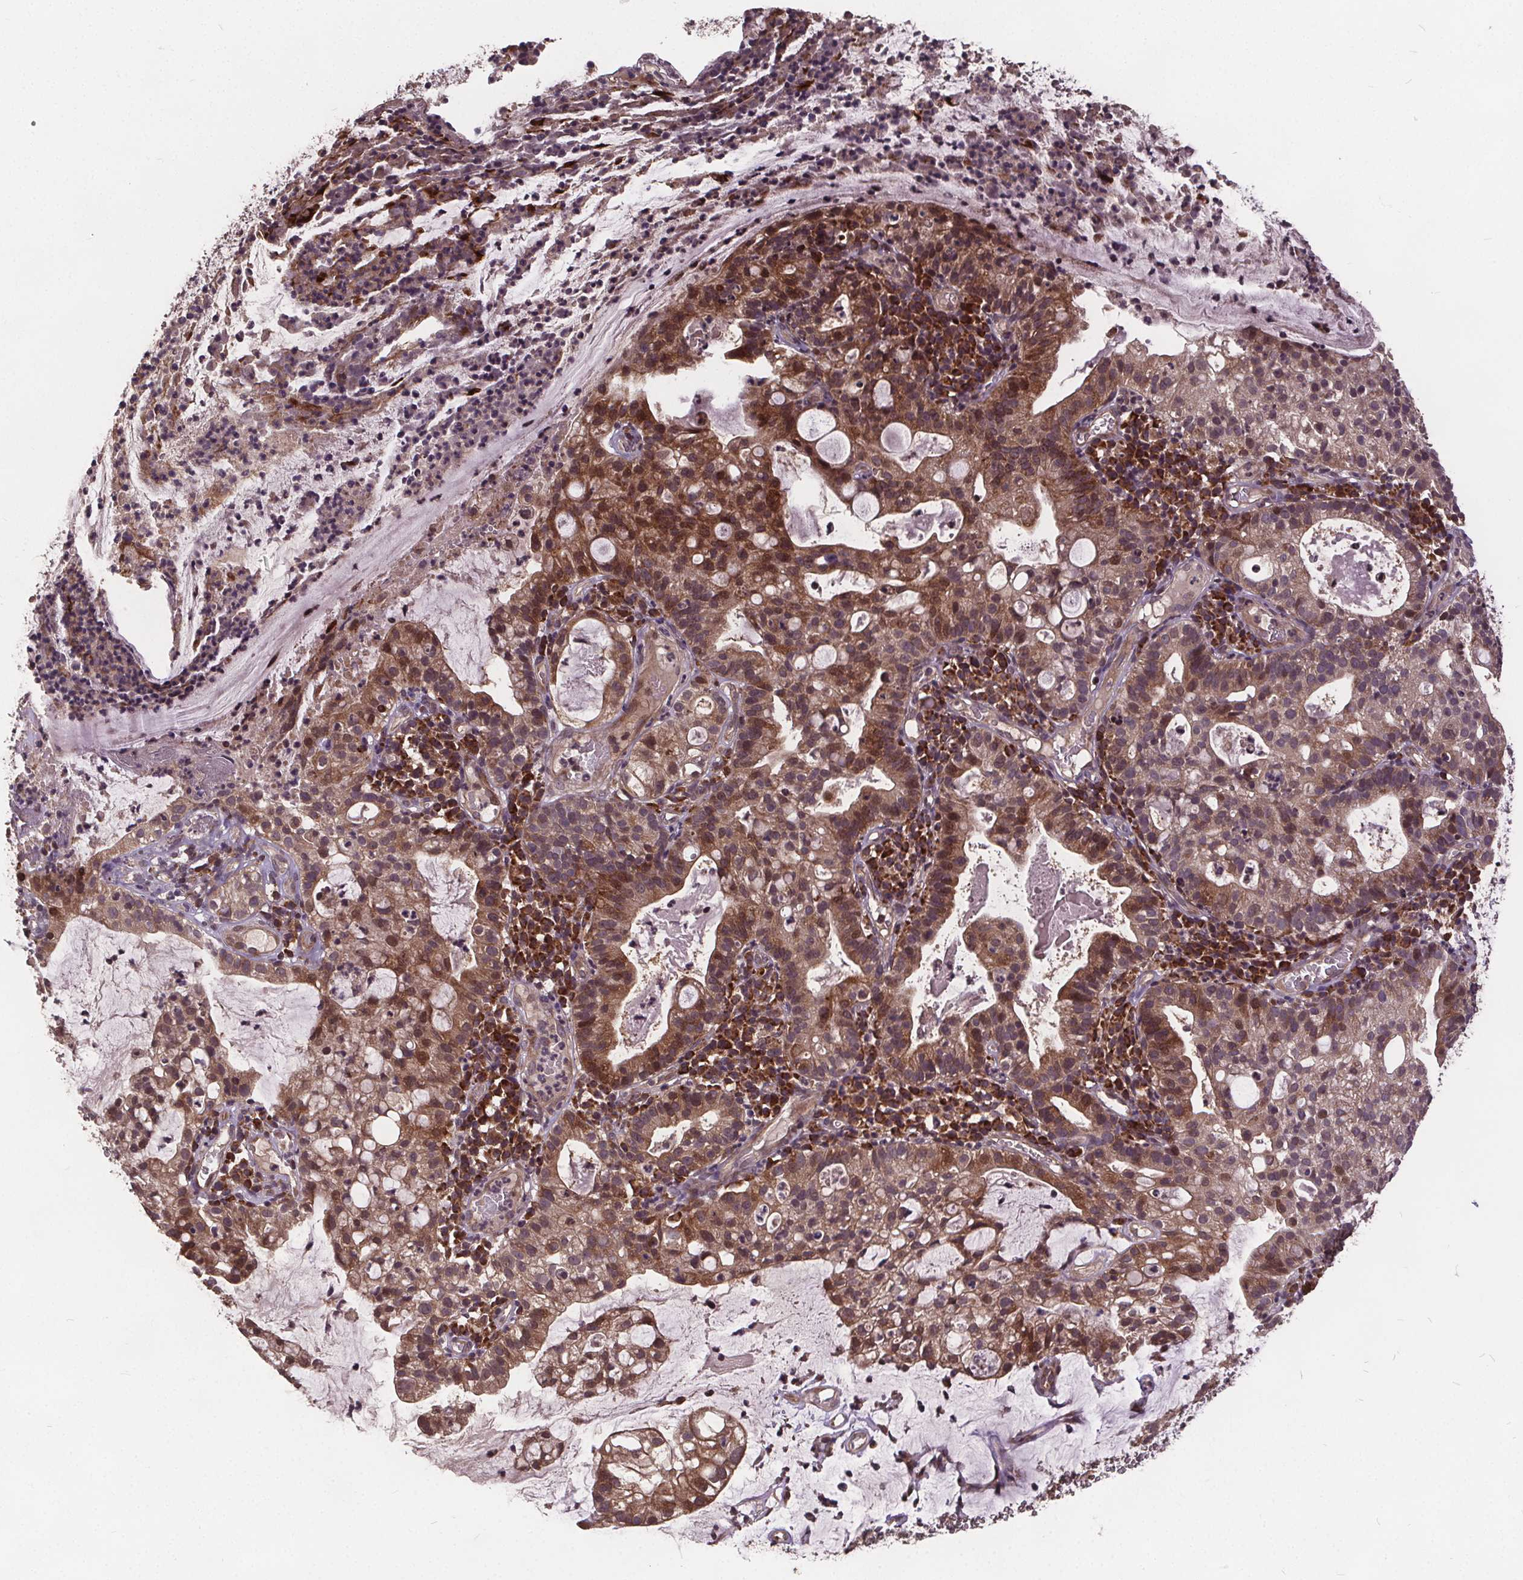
{"staining": {"intensity": "moderate", "quantity": "25%-75%", "location": "cytoplasmic/membranous"}, "tissue": "cervical cancer", "cell_type": "Tumor cells", "image_type": "cancer", "snomed": [{"axis": "morphology", "description": "Adenocarcinoma, NOS"}, {"axis": "topography", "description": "Cervix"}], "caption": "High-magnification brightfield microscopy of cervical cancer (adenocarcinoma) stained with DAB (3,3'-diaminobenzidine) (brown) and counterstained with hematoxylin (blue). tumor cells exhibit moderate cytoplasmic/membranous expression is identified in about25%-75% of cells. The staining was performed using DAB to visualize the protein expression in brown, while the nuclei were stained in blue with hematoxylin (Magnification: 20x).", "gene": "USP9X", "patient": {"sex": "female", "age": 41}}